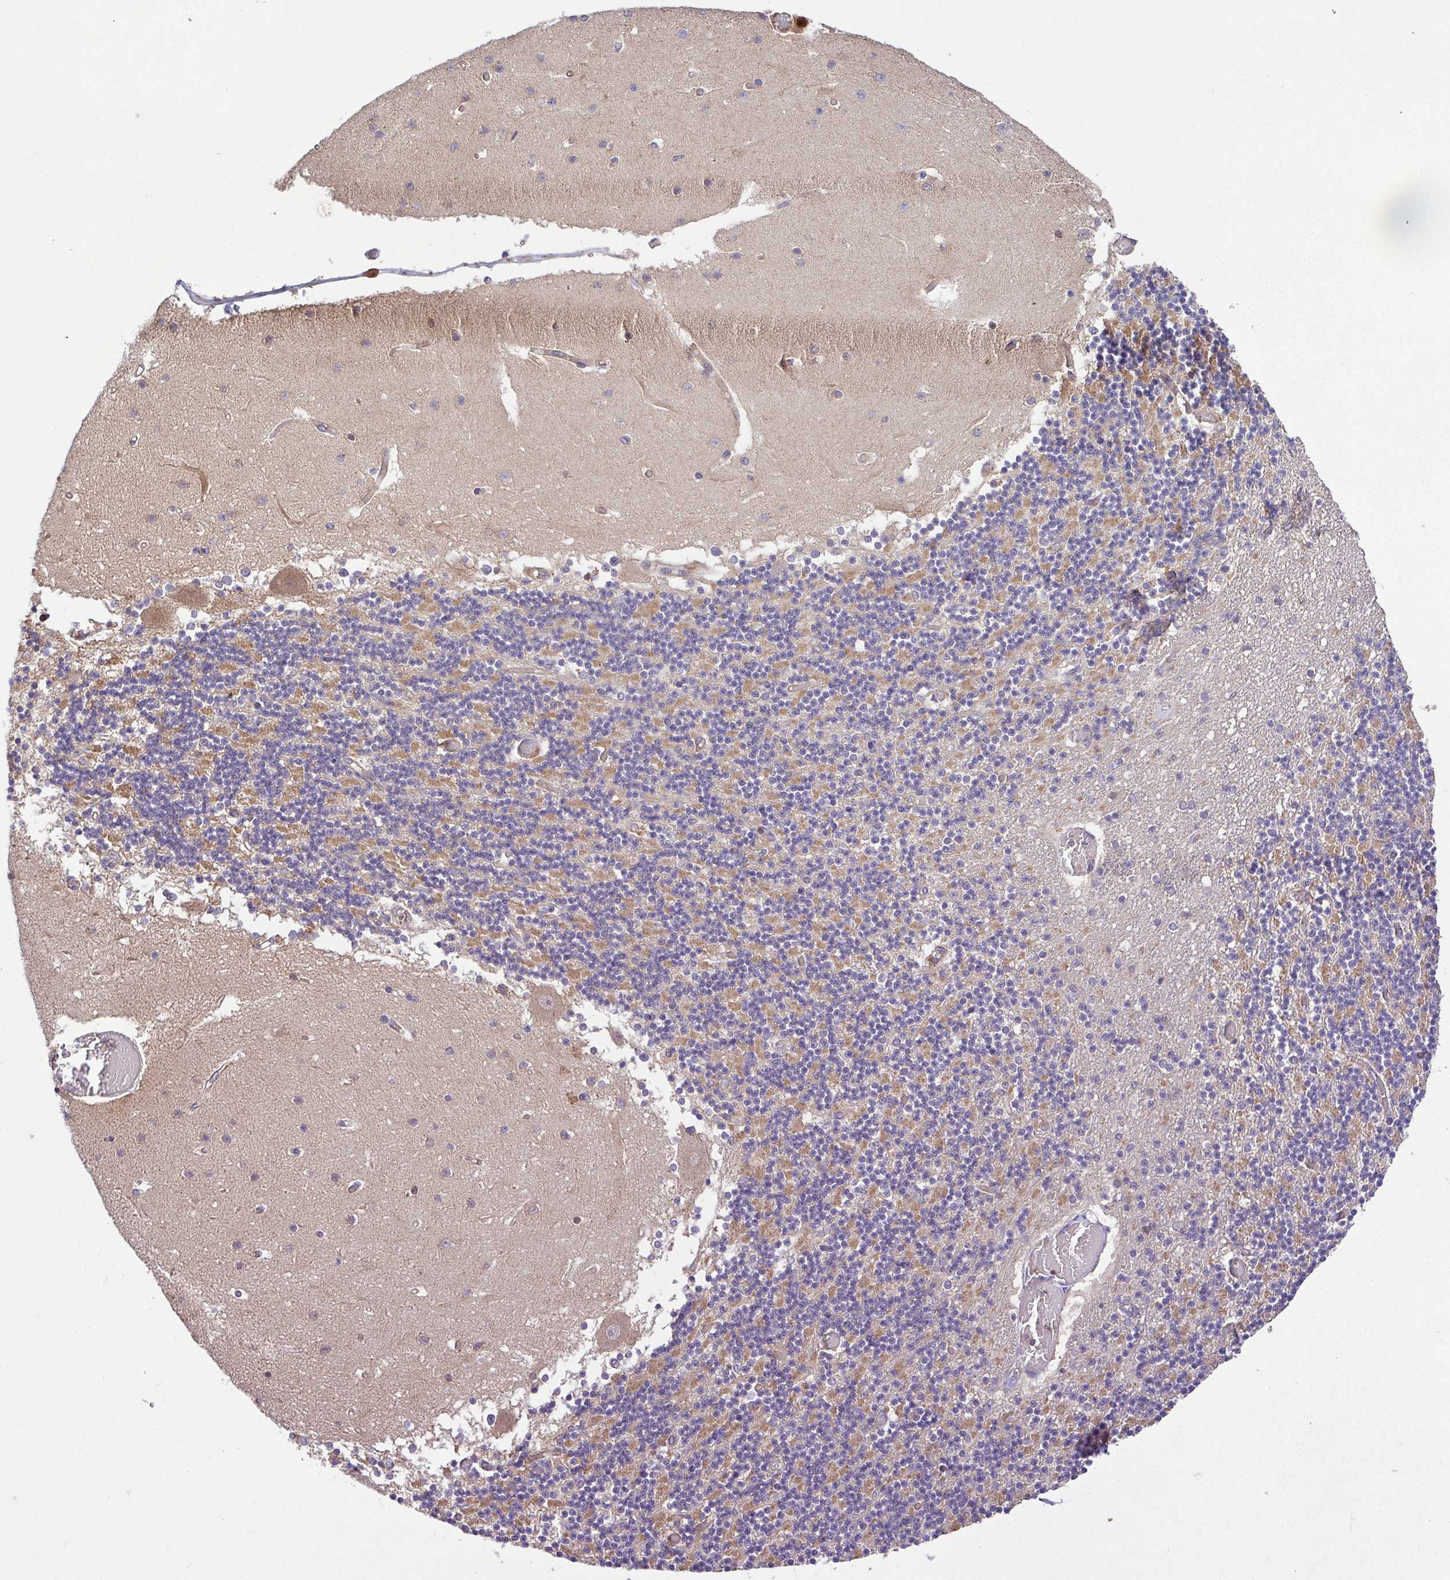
{"staining": {"intensity": "moderate", "quantity": "<25%", "location": "cytoplasmic/membranous"}, "tissue": "cerebellum", "cell_type": "Cells in granular layer", "image_type": "normal", "snomed": [{"axis": "morphology", "description": "Normal tissue, NOS"}, {"axis": "topography", "description": "Cerebellum"}], "caption": "Immunohistochemistry (IHC) staining of unremarkable cerebellum, which demonstrates low levels of moderate cytoplasmic/membranous expression in approximately <25% of cells in granular layer indicating moderate cytoplasmic/membranous protein staining. The staining was performed using DAB (brown) for protein detection and nuclei were counterstained in hematoxylin (blue).", "gene": "IDE", "patient": {"sex": "female", "age": 28}}